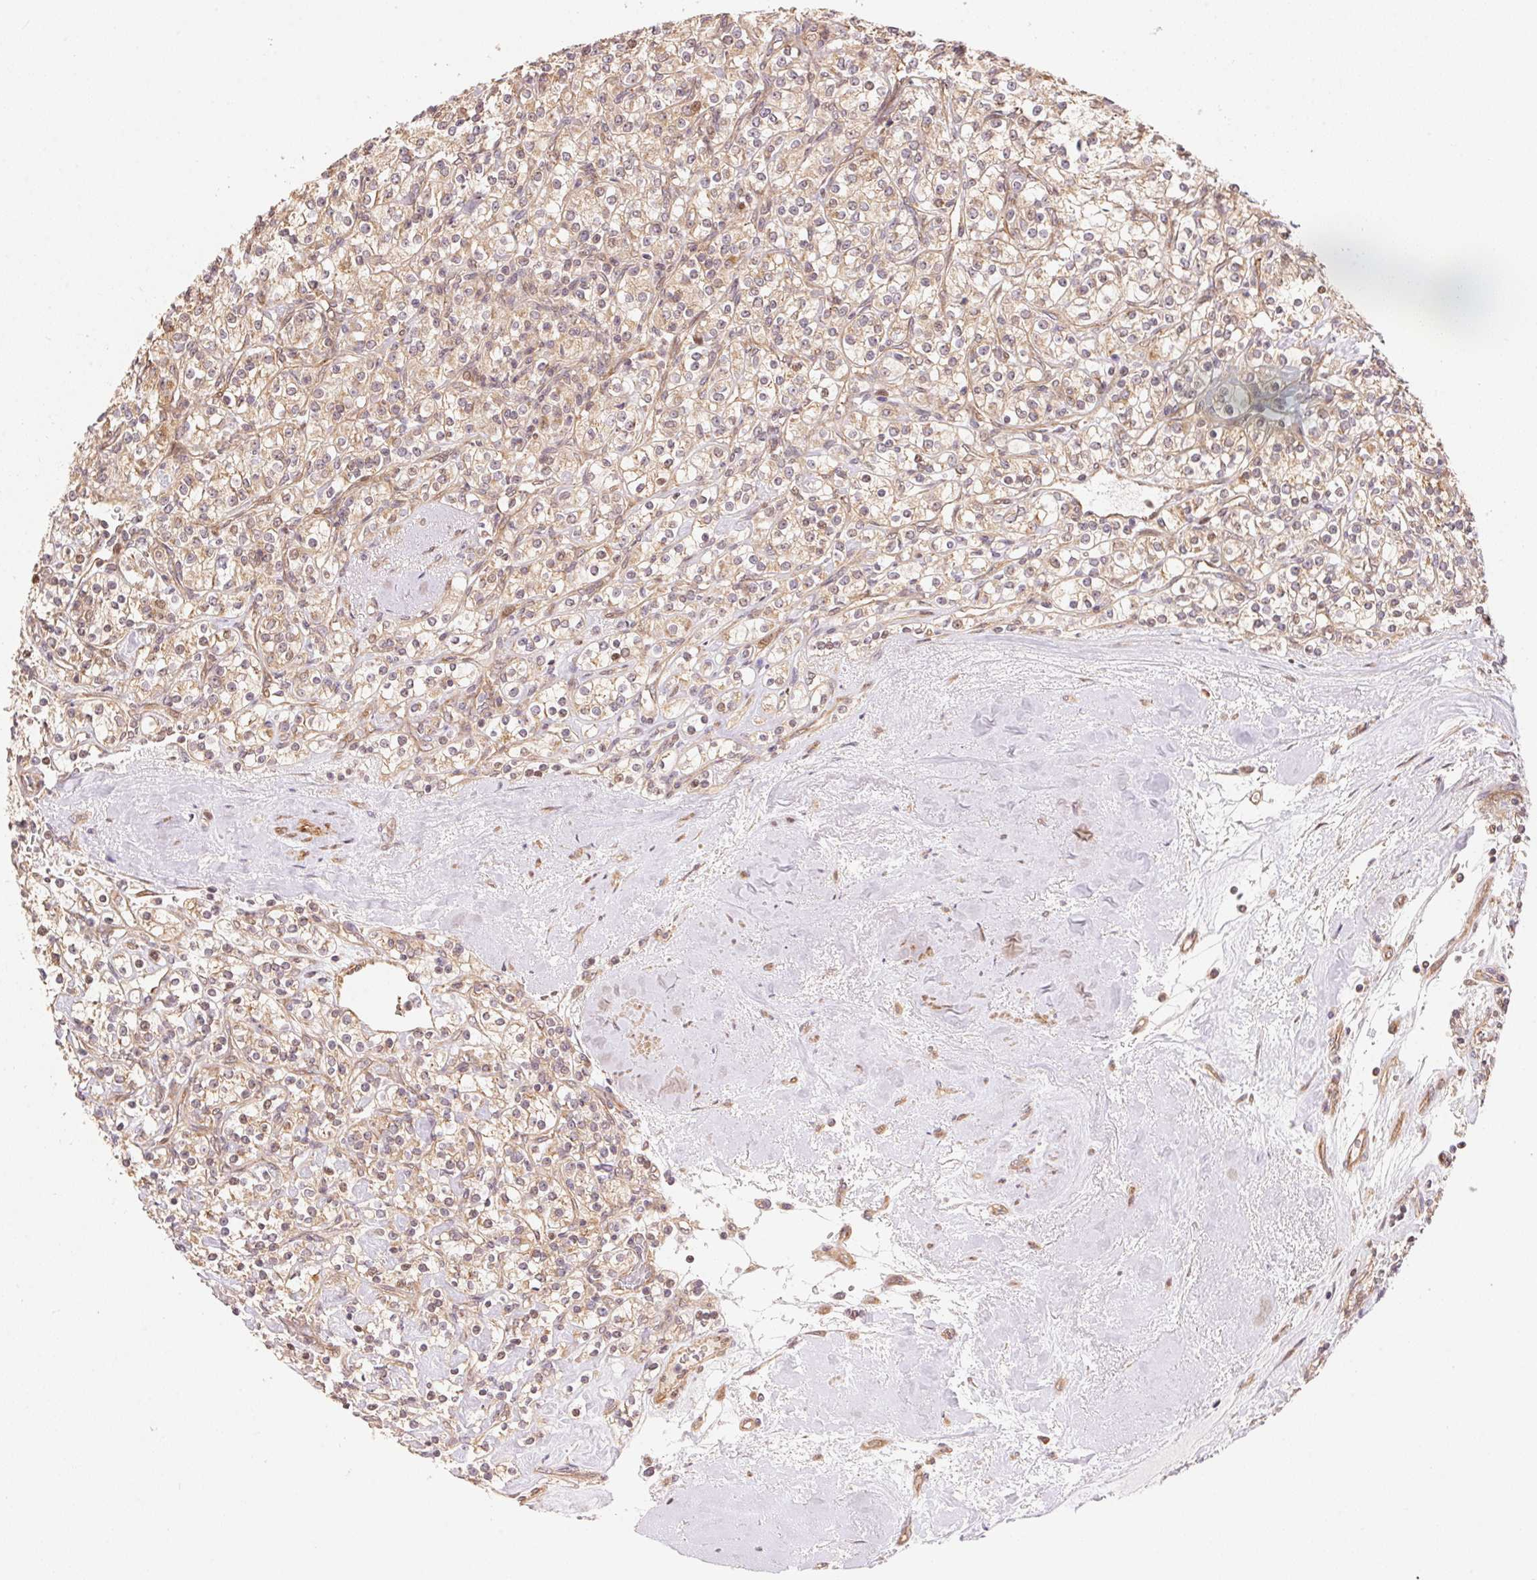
{"staining": {"intensity": "weak", "quantity": "25%-75%", "location": "cytoplasmic/membranous"}, "tissue": "renal cancer", "cell_type": "Tumor cells", "image_type": "cancer", "snomed": [{"axis": "morphology", "description": "Adenocarcinoma, NOS"}, {"axis": "topography", "description": "Kidney"}], "caption": "This histopathology image demonstrates immunohistochemistry (IHC) staining of renal adenocarcinoma, with low weak cytoplasmic/membranous positivity in about 25%-75% of tumor cells.", "gene": "TNIP2", "patient": {"sex": "male", "age": 77}}